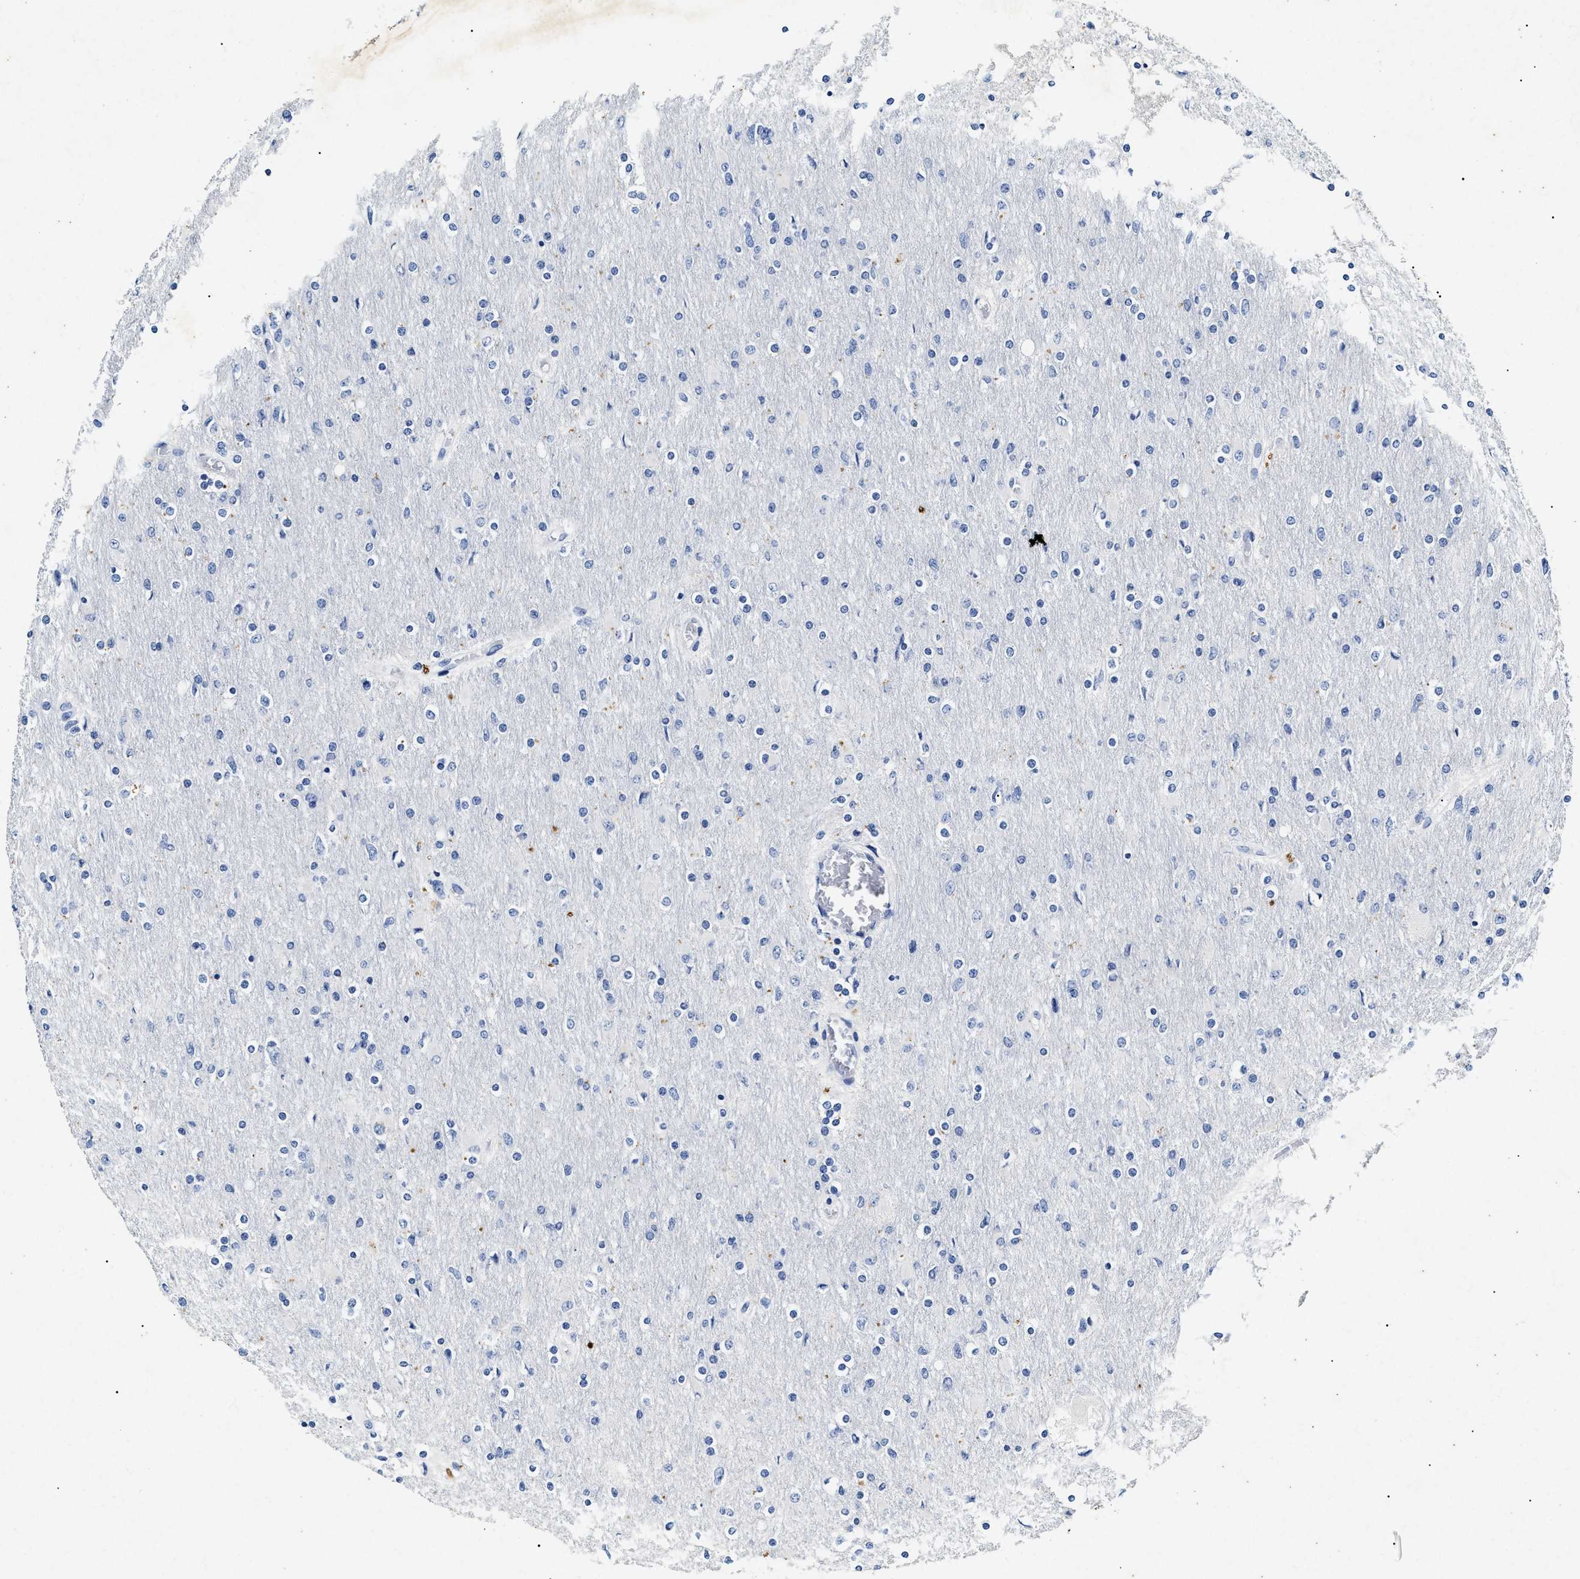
{"staining": {"intensity": "negative", "quantity": "none", "location": "none"}, "tissue": "glioma", "cell_type": "Tumor cells", "image_type": "cancer", "snomed": [{"axis": "morphology", "description": "Glioma, malignant, High grade"}, {"axis": "topography", "description": "Cerebral cortex"}], "caption": "Malignant glioma (high-grade) was stained to show a protein in brown. There is no significant positivity in tumor cells.", "gene": "LRRC8E", "patient": {"sex": "female", "age": 36}}